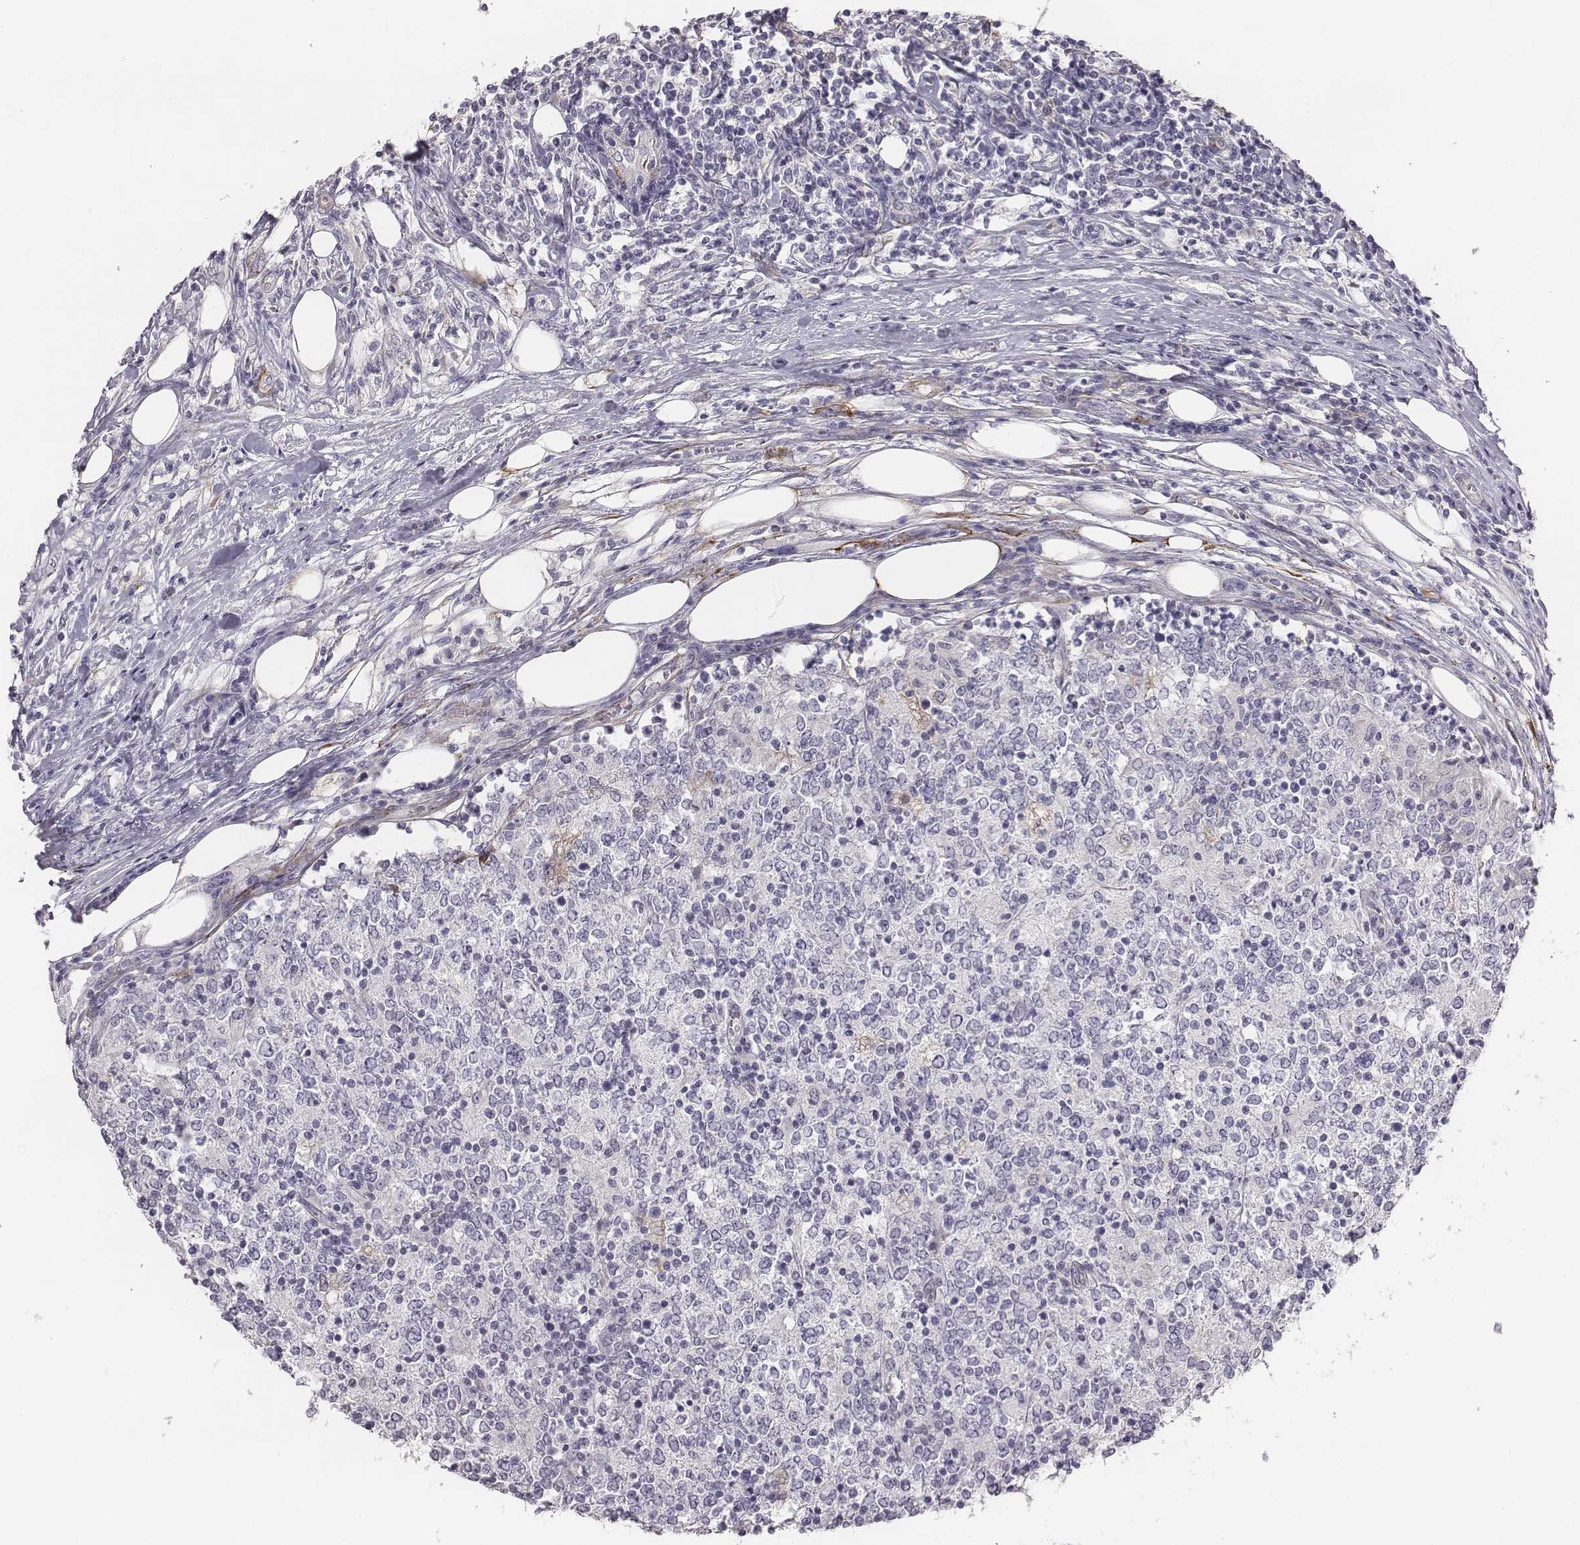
{"staining": {"intensity": "negative", "quantity": "none", "location": "none"}, "tissue": "lymphoma", "cell_type": "Tumor cells", "image_type": "cancer", "snomed": [{"axis": "morphology", "description": "Malignant lymphoma, non-Hodgkin's type, High grade"}, {"axis": "topography", "description": "Lymph node"}], "caption": "High magnification brightfield microscopy of lymphoma stained with DAB (3,3'-diaminobenzidine) (brown) and counterstained with hematoxylin (blue): tumor cells show no significant staining. (DAB immunohistochemistry, high magnification).", "gene": "PRKCZ", "patient": {"sex": "female", "age": 84}}